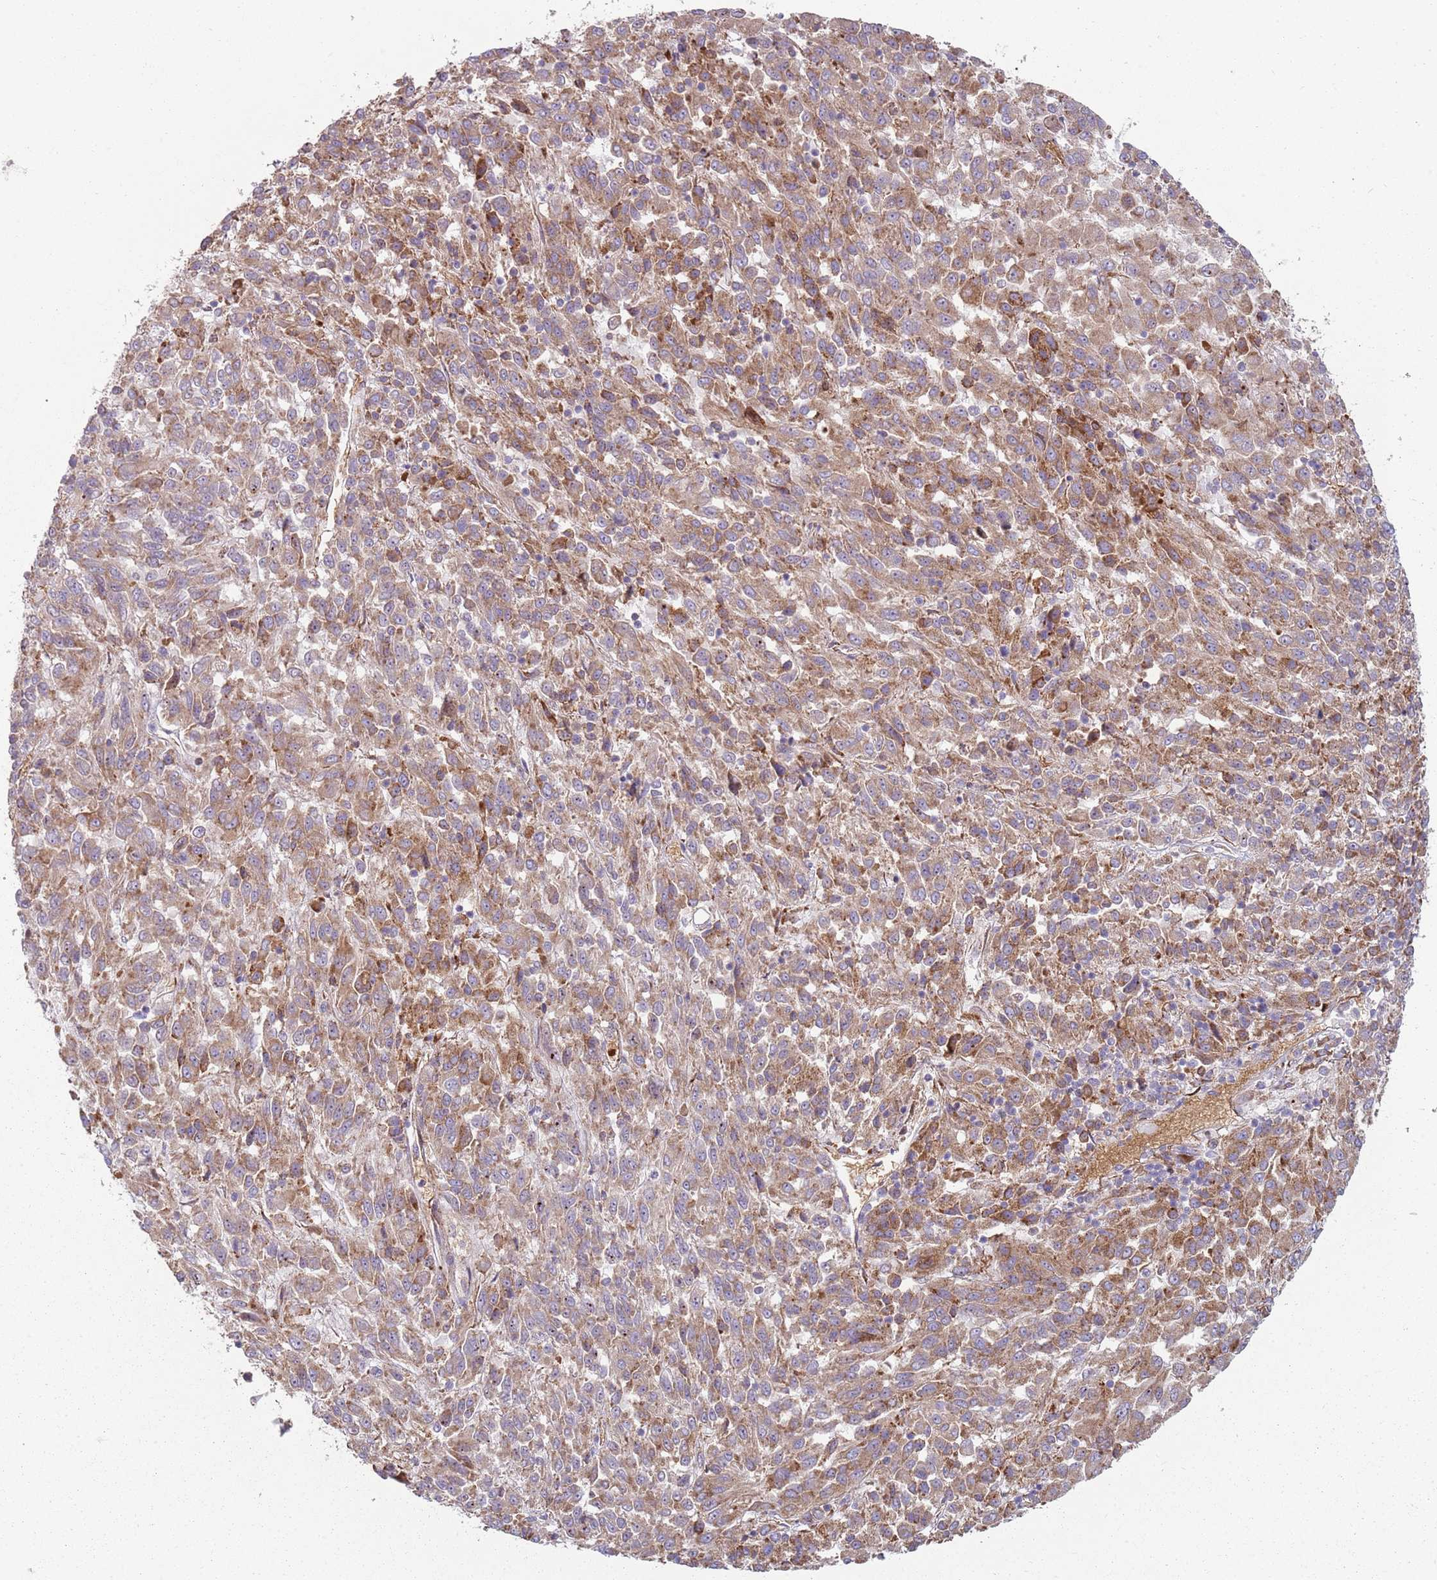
{"staining": {"intensity": "weak", "quantity": ">75%", "location": "cytoplasmic/membranous"}, "tissue": "melanoma", "cell_type": "Tumor cells", "image_type": "cancer", "snomed": [{"axis": "morphology", "description": "Malignant melanoma, Metastatic site"}, {"axis": "topography", "description": "Lung"}], "caption": "Immunohistochemical staining of human melanoma shows low levels of weak cytoplasmic/membranous protein positivity in about >75% of tumor cells.", "gene": "SPATA2", "patient": {"sex": "male", "age": 64}}